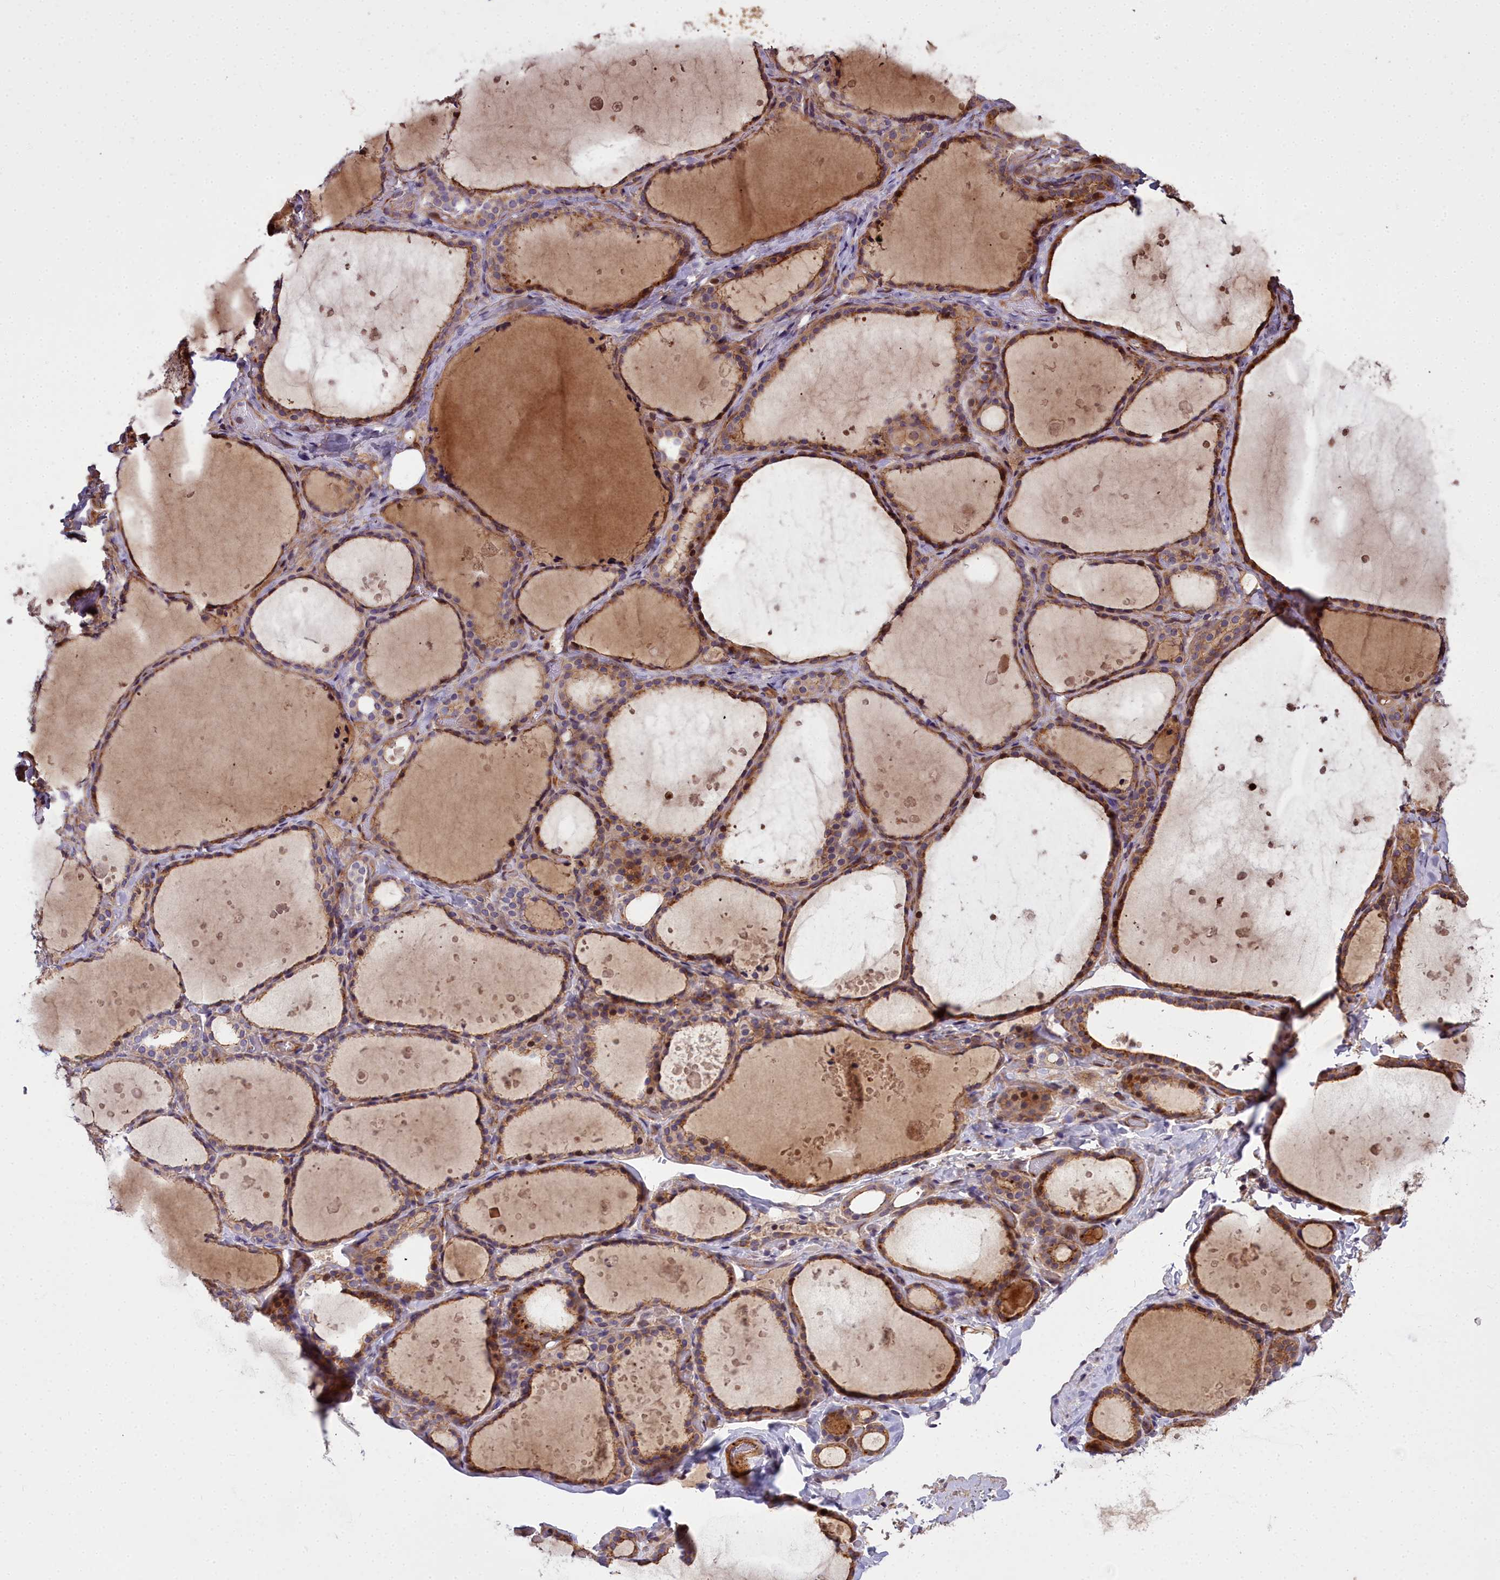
{"staining": {"intensity": "moderate", "quantity": ">75%", "location": "cytoplasmic/membranous,nuclear"}, "tissue": "thyroid gland", "cell_type": "Glandular cells", "image_type": "normal", "snomed": [{"axis": "morphology", "description": "Normal tissue, NOS"}, {"axis": "topography", "description": "Thyroid gland"}], "caption": "Moderate cytoplasmic/membranous,nuclear protein positivity is present in approximately >75% of glandular cells in thyroid gland.", "gene": "GLYATL3", "patient": {"sex": "female", "age": 44}}